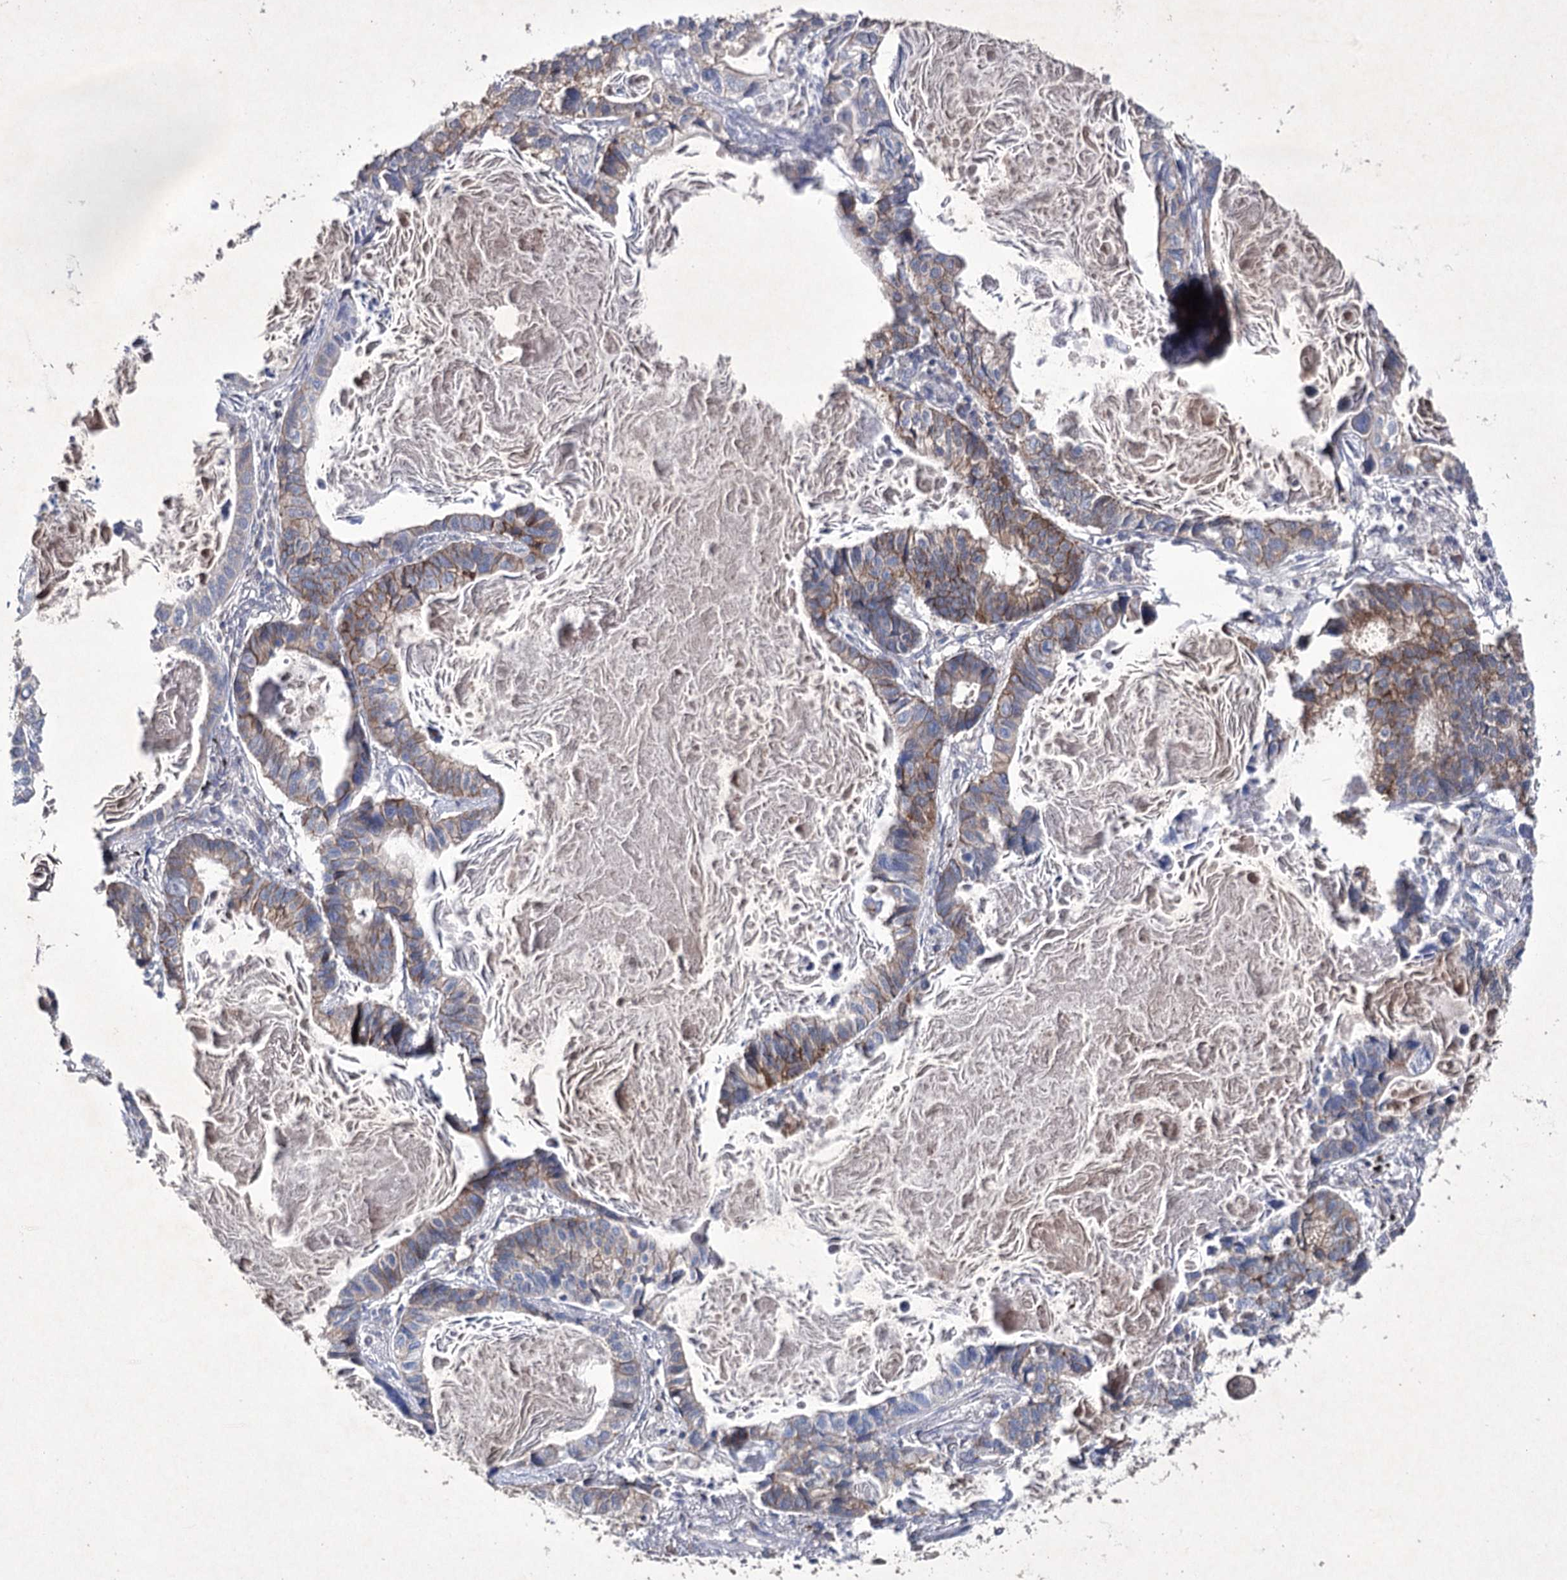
{"staining": {"intensity": "moderate", "quantity": "<25%", "location": "cytoplasmic/membranous"}, "tissue": "lung cancer", "cell_type": "Tumor cells", "image_type": "cancer", "snomed": [{"axis": "morphology", "description": "Adenocarcinoma, NOS"}, {"axis": "topography", "description": "Lung"}], "caption": "A brown stain labels moderate cytoplasmic/membranous positivity of a protein in lung adenocarcinoma tumor cells. (DAB = brown stain, brightfield microscopy at high magnification).", "gene": "SEMA4G", "patient": {"sex": "male", "age": 67}}